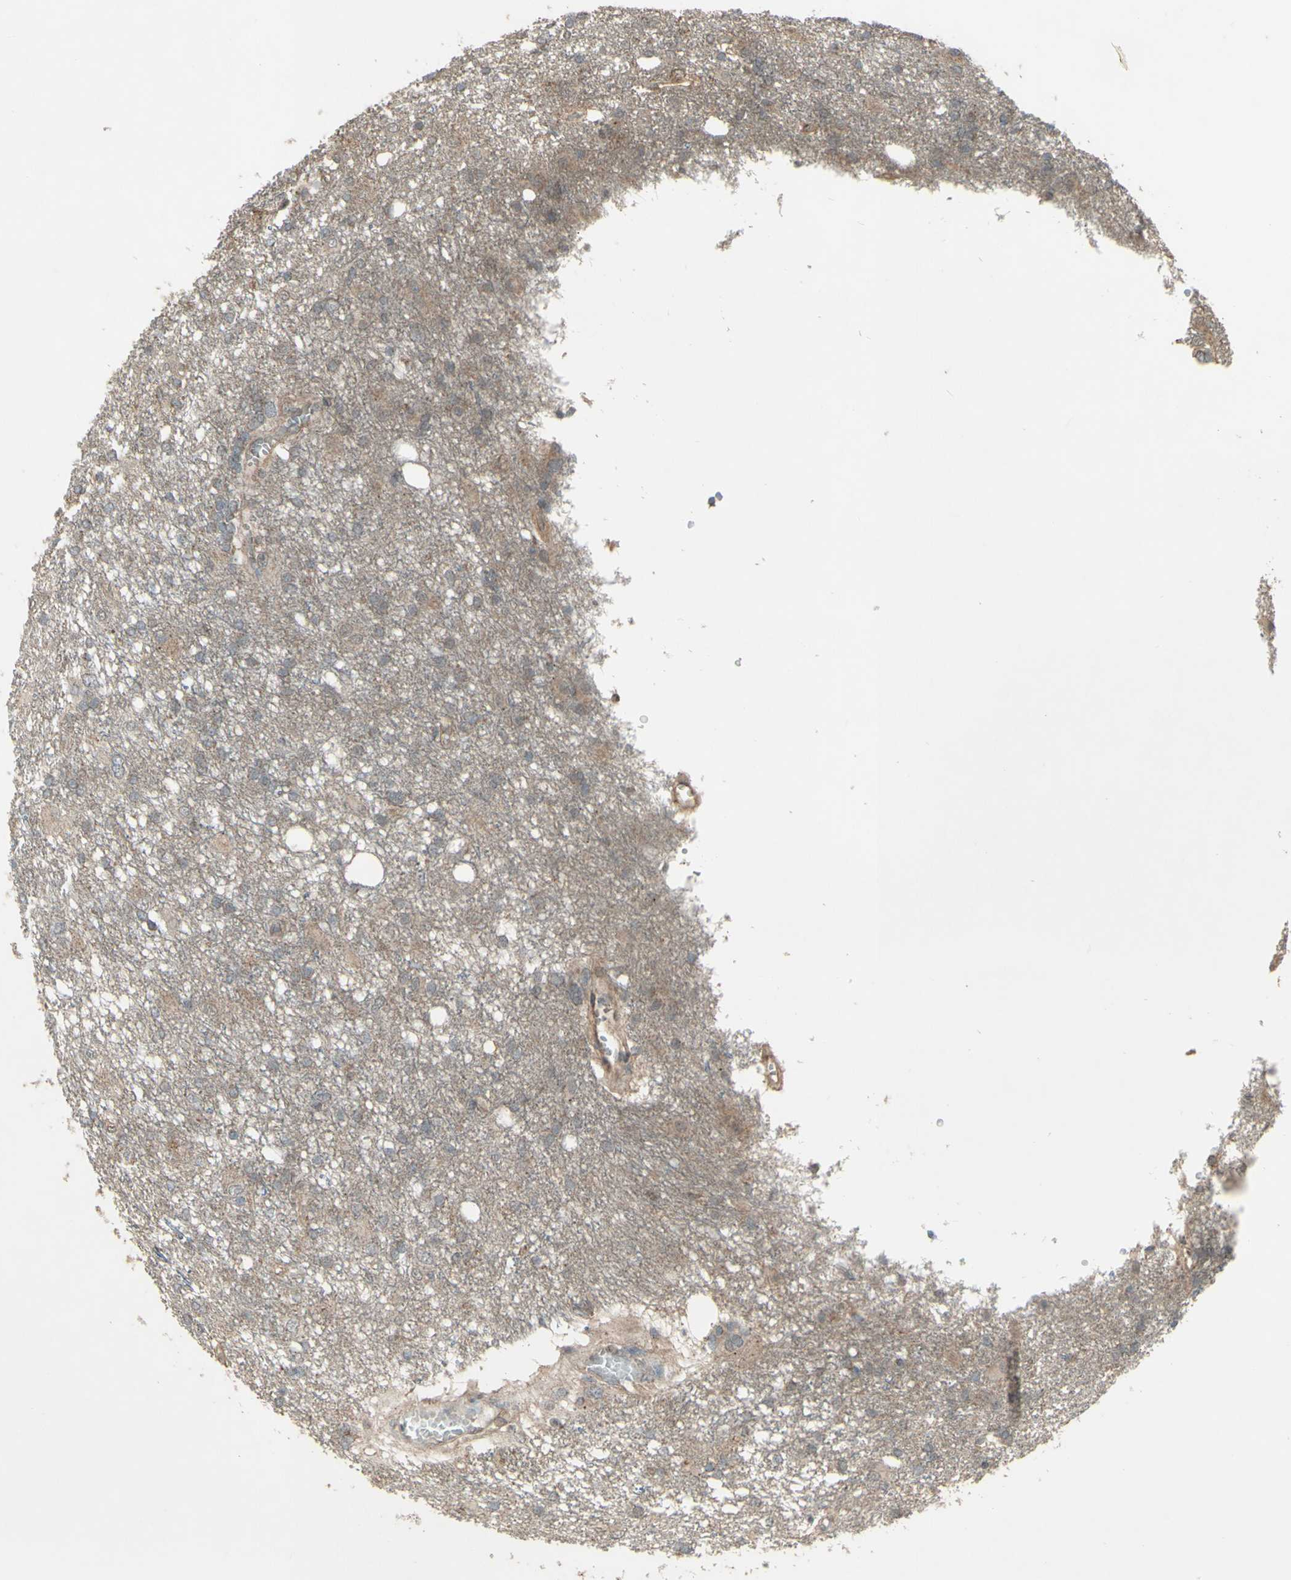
{"staining": {"intensity": "negative", "quantity": "none", "location": "none"}, "tissue": "glioma", "cell_type": "Tumor cells", "image_type": "cancer", "snomed": [{"axis": "morphology", "description": "Glioma, malignant, High grade"}, {"axis": "topography", "description": "Brain"}], "caption": "Tumor cells are negative for protein expression in human glioma. (DAB immunohistochemistry (IHC) visualized using brightfield microscopy, high magnification).", "gene": "FXYD3", "patient": {"sex": "female", "age": 59}}